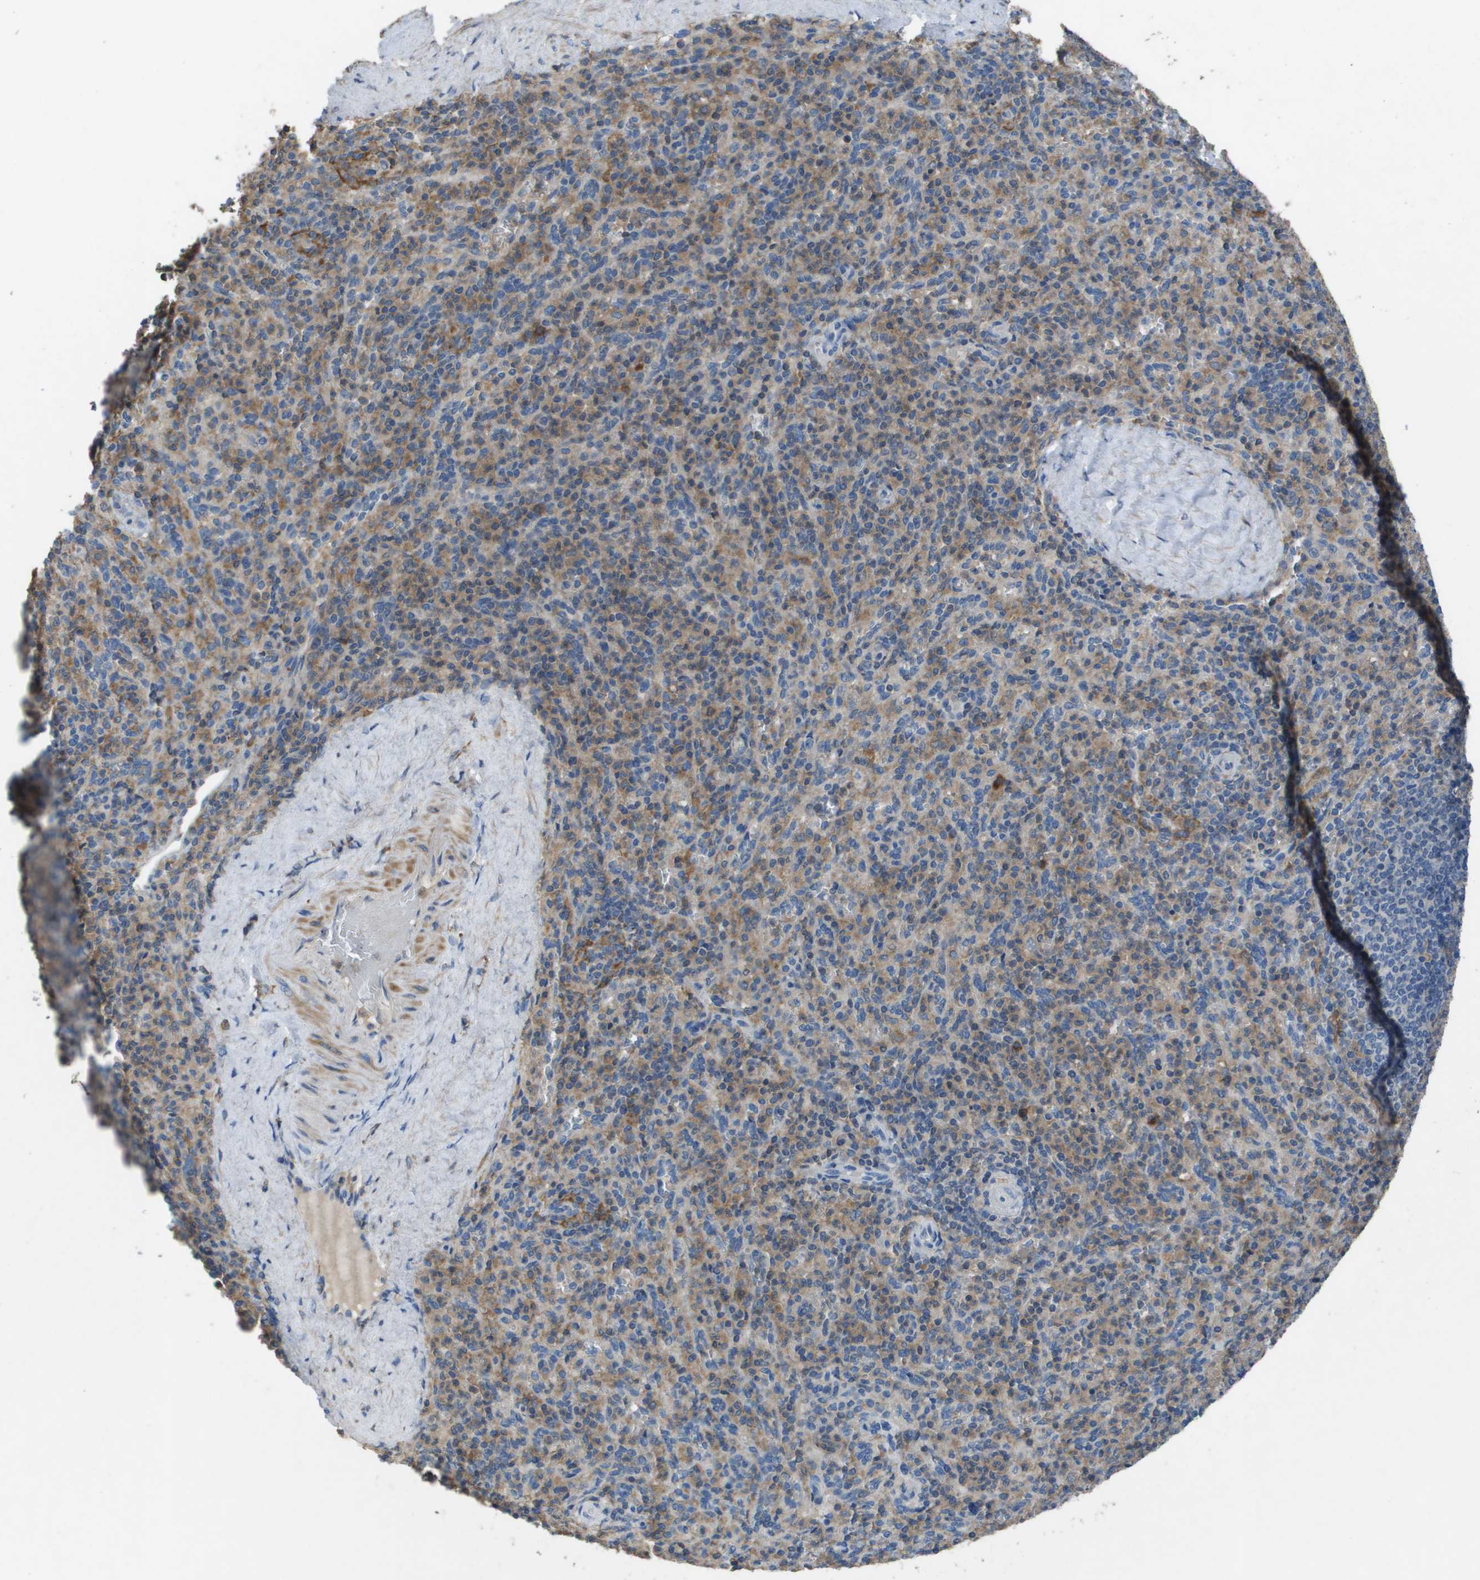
{"staining": {"intensity": "moderate", "quantity": "25%-75%", "location": "cytoplasmic/membranous"}, "tissue": "spleen", "cell_type": "Cells in red pulp", "image_type": "normal", "snomed": [{"axis": "morphology", "description": "Normal tissue, NOS"}, {"axis": "topography", "description": "Spleen"}], "caption": "High-magnification brightfield microscopy of normal spleen stained with DAB (brown) and counterstained with hematoxylin (blue). cells in red pulp exhibit moderate cytoplasmic/membranous expression is seen in about25%-75% of cells. The staining is performed using DAB (3,3'-diaminobenzidine) brown chromogen to label protein expression. The nuclei are counter-stained blue using hematoxylin.", "gene": "CLCA4", "patient": {"sex": "male", "age": 36}}